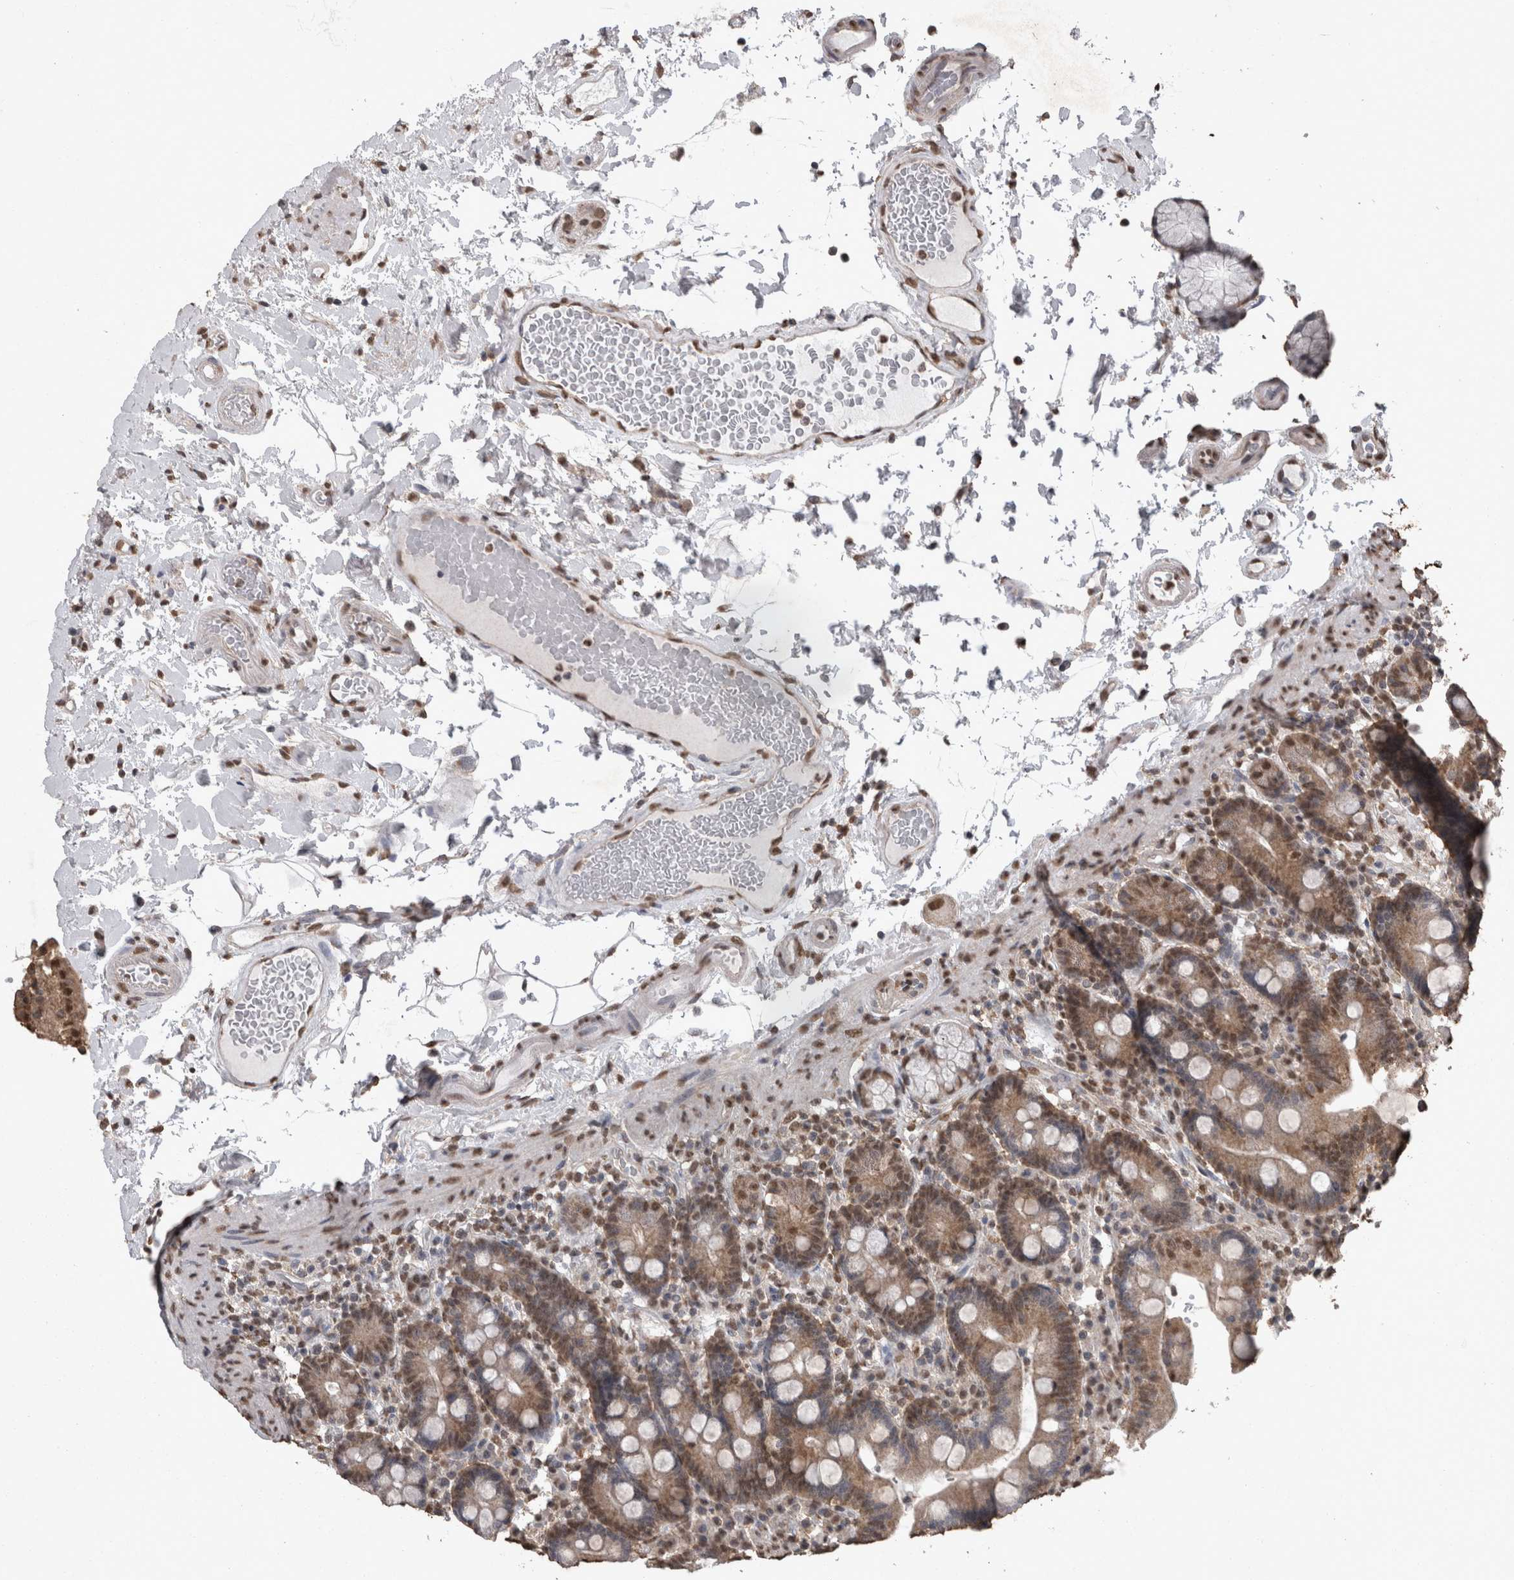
{"staining": {"intensity": "moderate", "quantity": ">75%", "location": "cytoplasmic/membranous,nuclear"}, "tissue": "duodenum", "cell_type": "Glandular cells", "image_type": "normal", "snomed": [{"axis": "morphology", "description": "Normal tissue, NOS"}, {"axis": "topography", "description": "Small intestine, NOS"}], "caption": "The photomicrograph shows a brown stain indicating the presence of a protein in the cytoplasmic/membranous,nuclear of glandular cells in duodenum. Using DAB (brown) and hematoxylin (blue) stains, captured at high magnification using brightfield microscopy.", "gene": "SMAD7", "patient": {"sex": "female", "age": 71}}